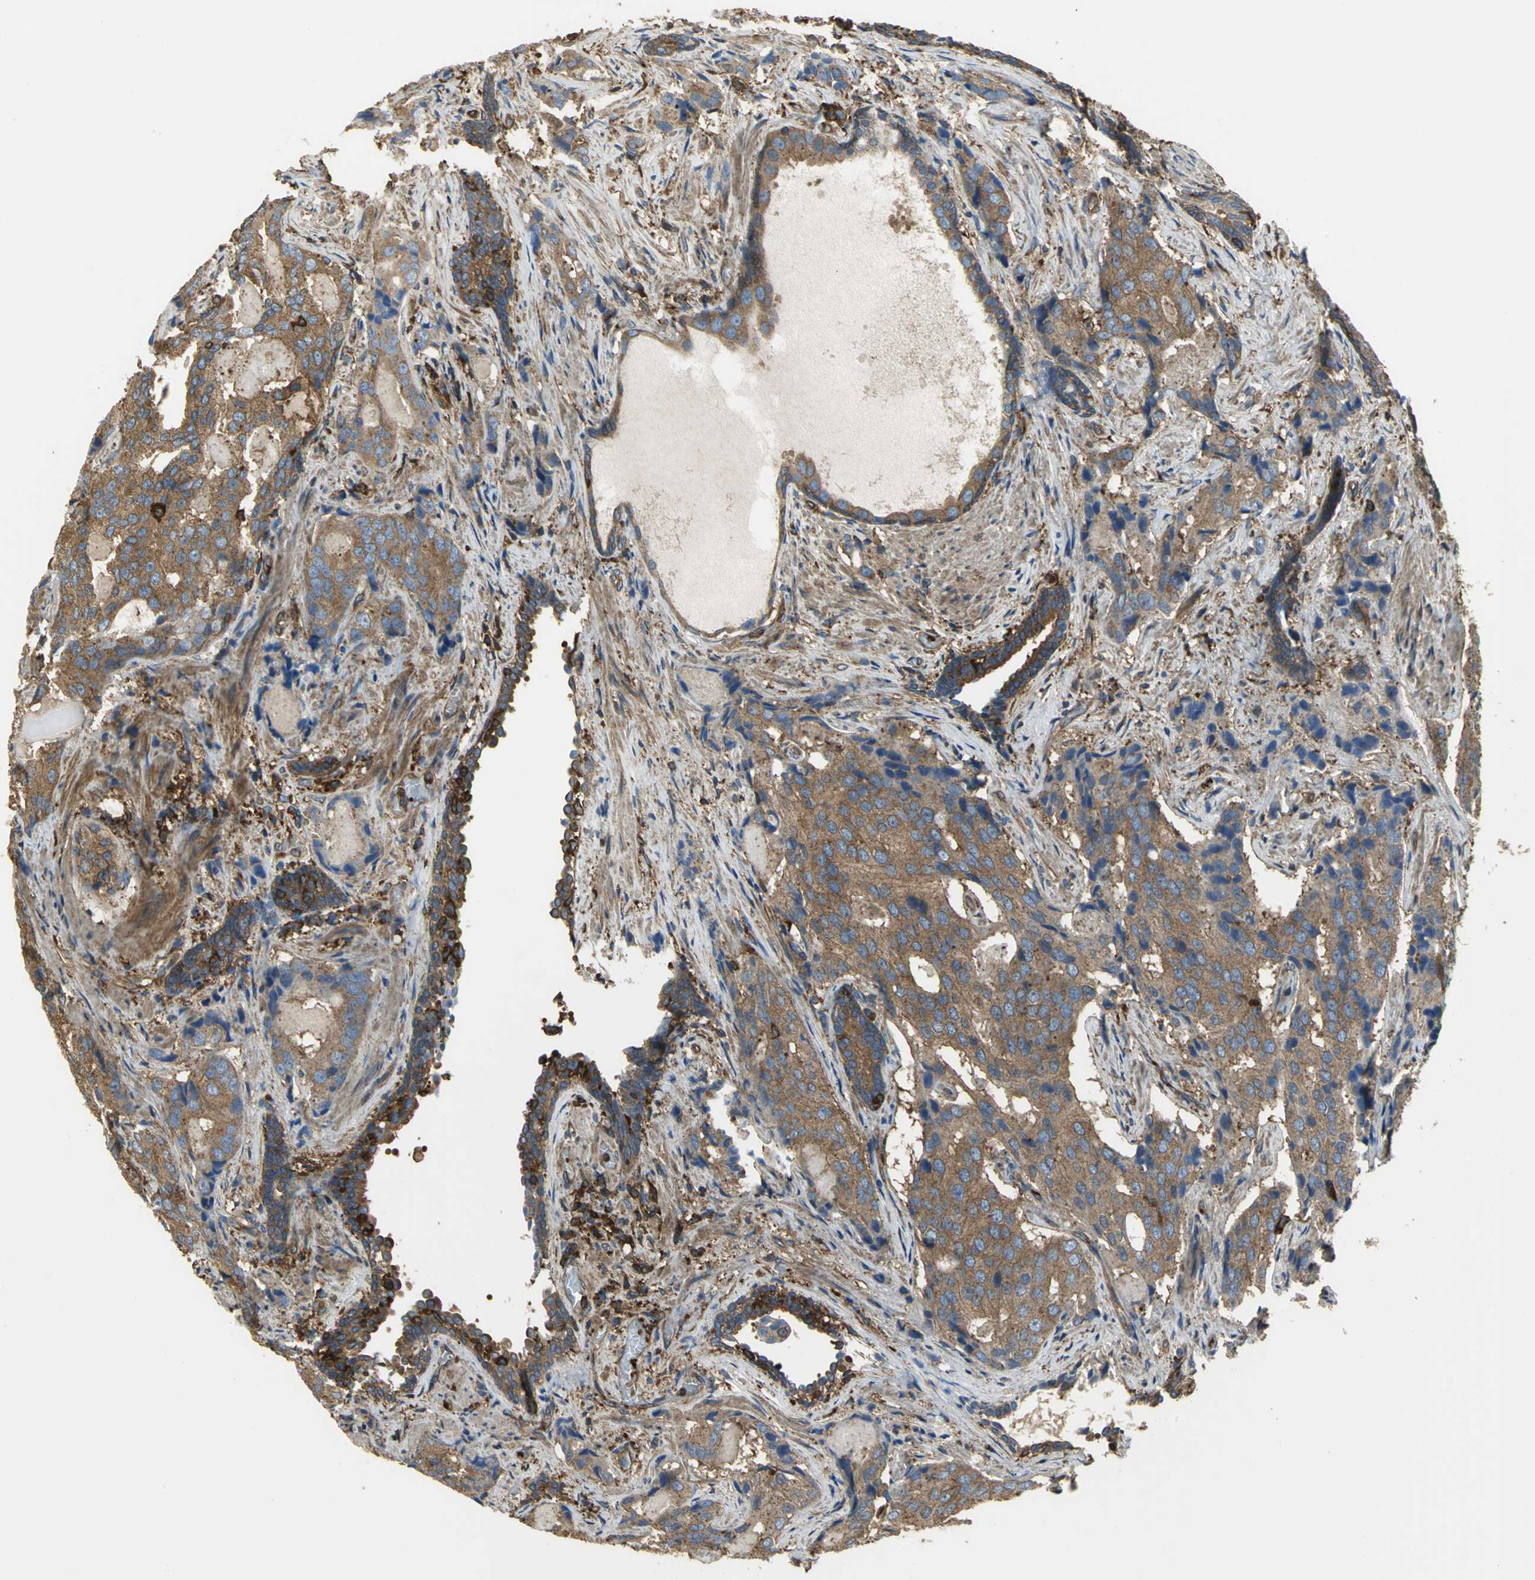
{"staining": {"intensity": "moderate", "quantity": ">75%", "location": "cytoplasmic/membranous"}, "tissue": "prostate cancer", "cell_type": "Tumor cells", "image_type": "cancer", "snomed": [{"axis": "morphology", "description": "Adenocarcinoma, High grade"}, {"axis": "topography", "description": "Prostate"}], "caption": "This is an image of immunohistochemistry (IHC) staining of adenocarcinoma (high-grade) (prostate), which shows moderate expression in the cytoplasmic/membranous of tumor cells.", "gene": "TLN1", "patient": {"sex": "male", "age": 58}}